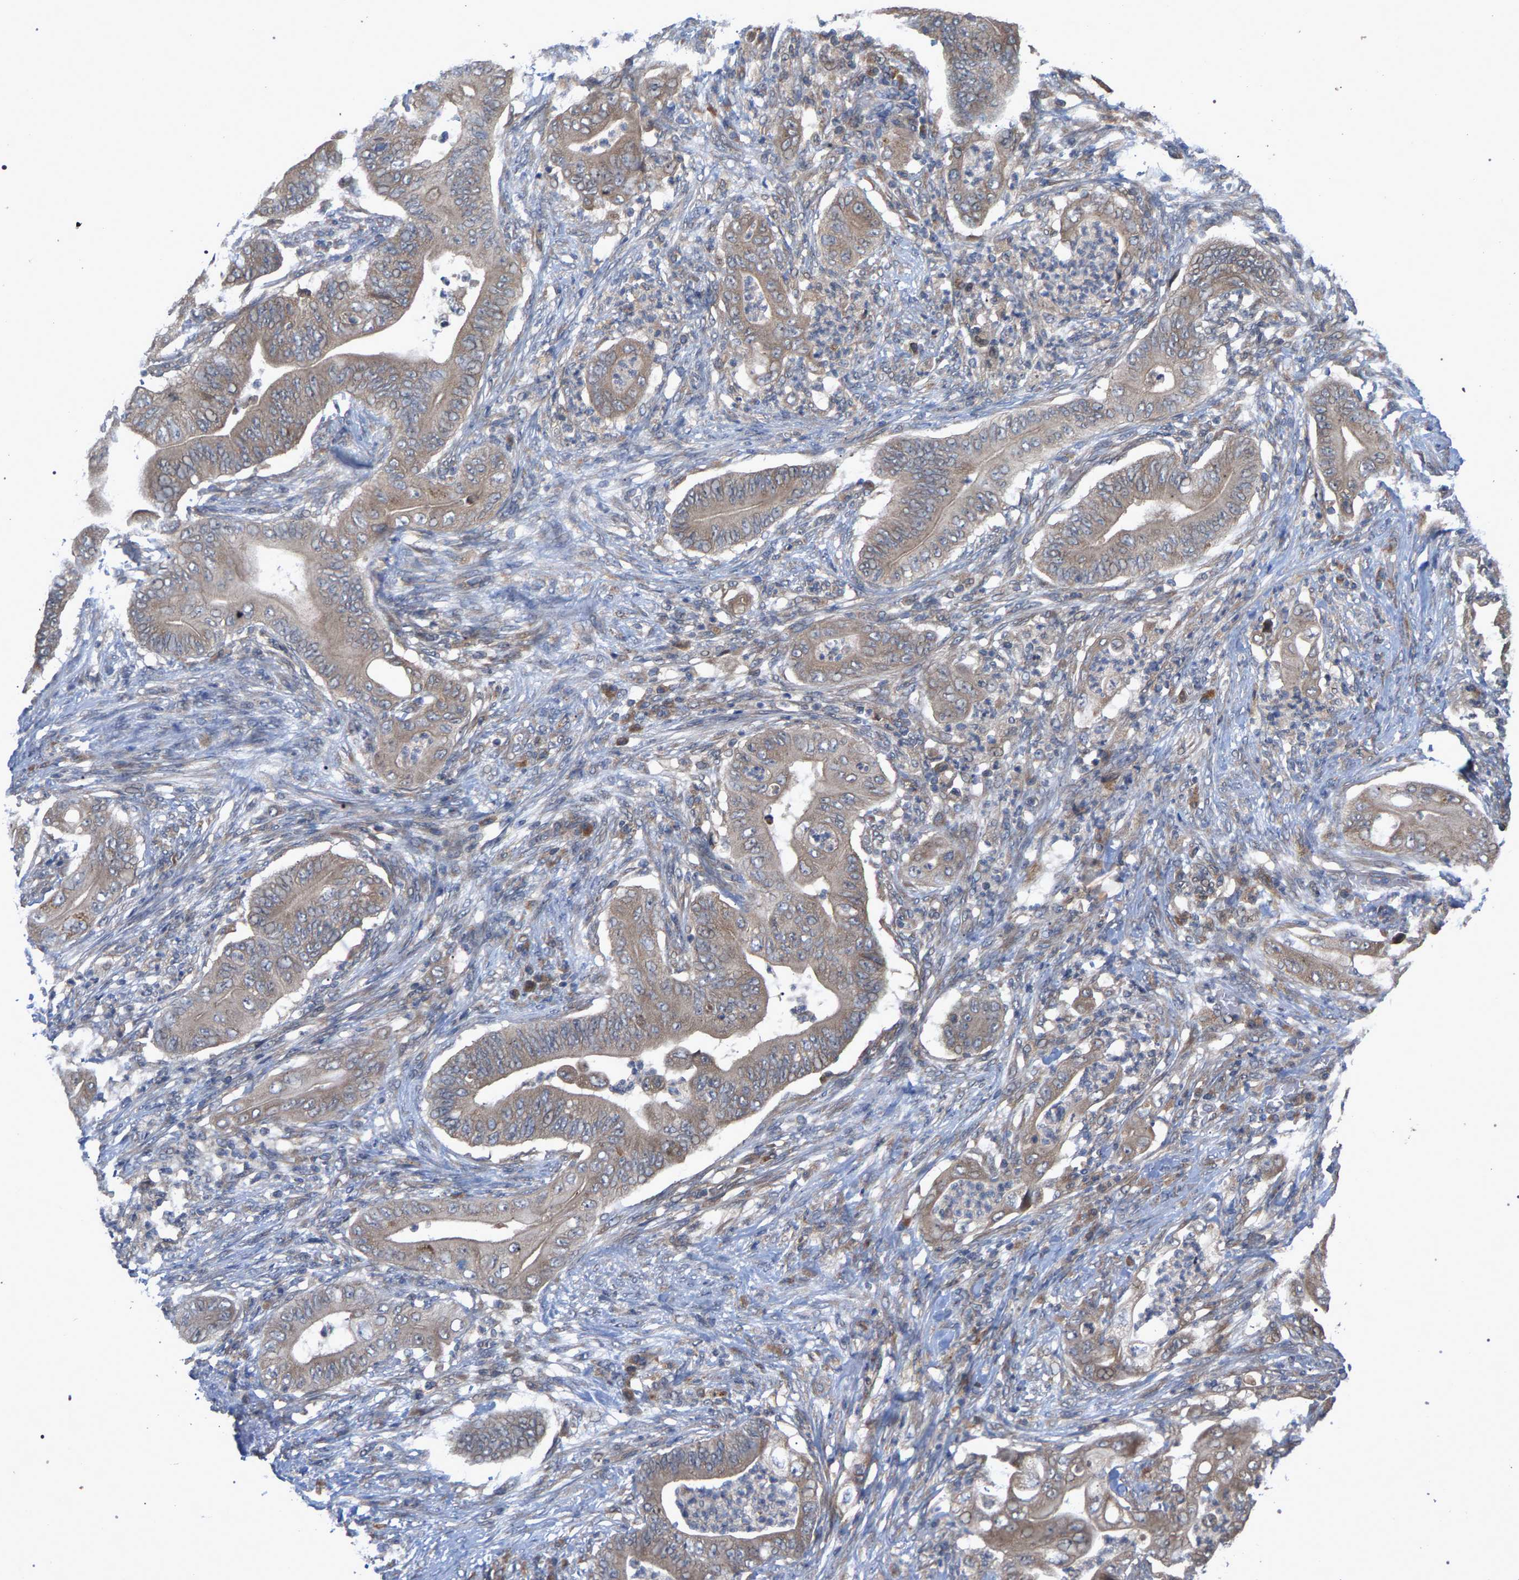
{"staining": {"intensity": "weak", "quantity": ">75%", "location": "cytoplasmic/membranous"}, "tissue": "stomach cancer", "cell_type": "Tumor cells", "image_type": "cancer", "snomed": [{"axis": "morphology", "description": "Adenocarcinoma, NOS"}, {"axis": "topography", "description": "Stomach"}], "caption": "Immunohistochemical staining of adenocarcinoma (stomach) demonstrates weak cytoplasmic/membranous protein positivity in about >75% of tumor cells. The protein of interest is shown in brown color, while the nuclei are stained blue.", "gene": "SLC4A4", "patient": {"sex": "female", "age": 73}}